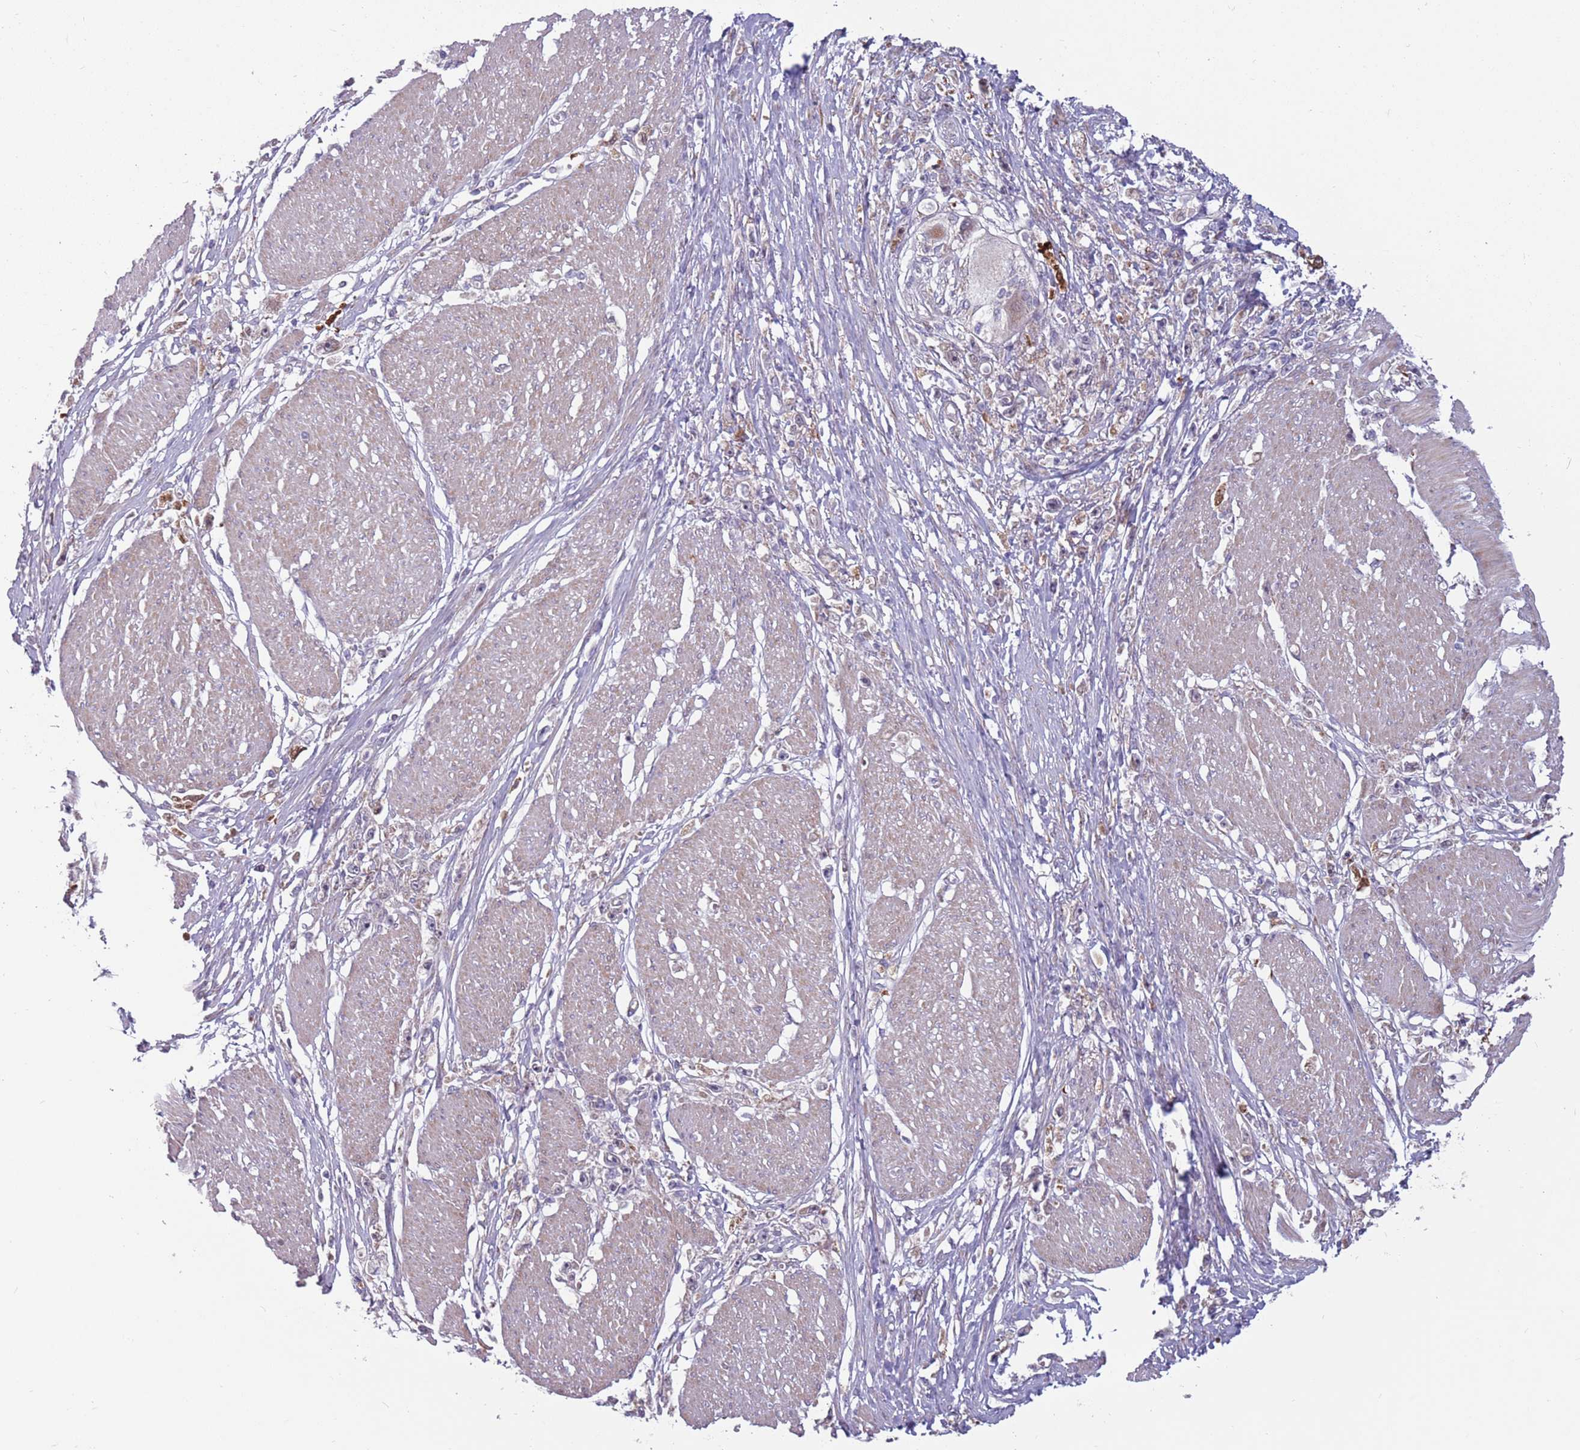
{"staining": {"intensity": "weak", "quantity": "<25%", "location": "cytoplasmic/membranous"}, "tissue": "stomach cancer", "cell_type": "Tumor cells", "image_type": "cancer", "snomed": [{"axis": "morphology", "description": "Adenocarcinoma, NOS"}, {"axis": "topography", "description": "Stomach"}], "caption": "DAB immunohistochemical staining of human stomach cancer shows no significant staining in tumor cells.", "gene": "CCDC150", "patient": {"sex": "female", "age": 59}}